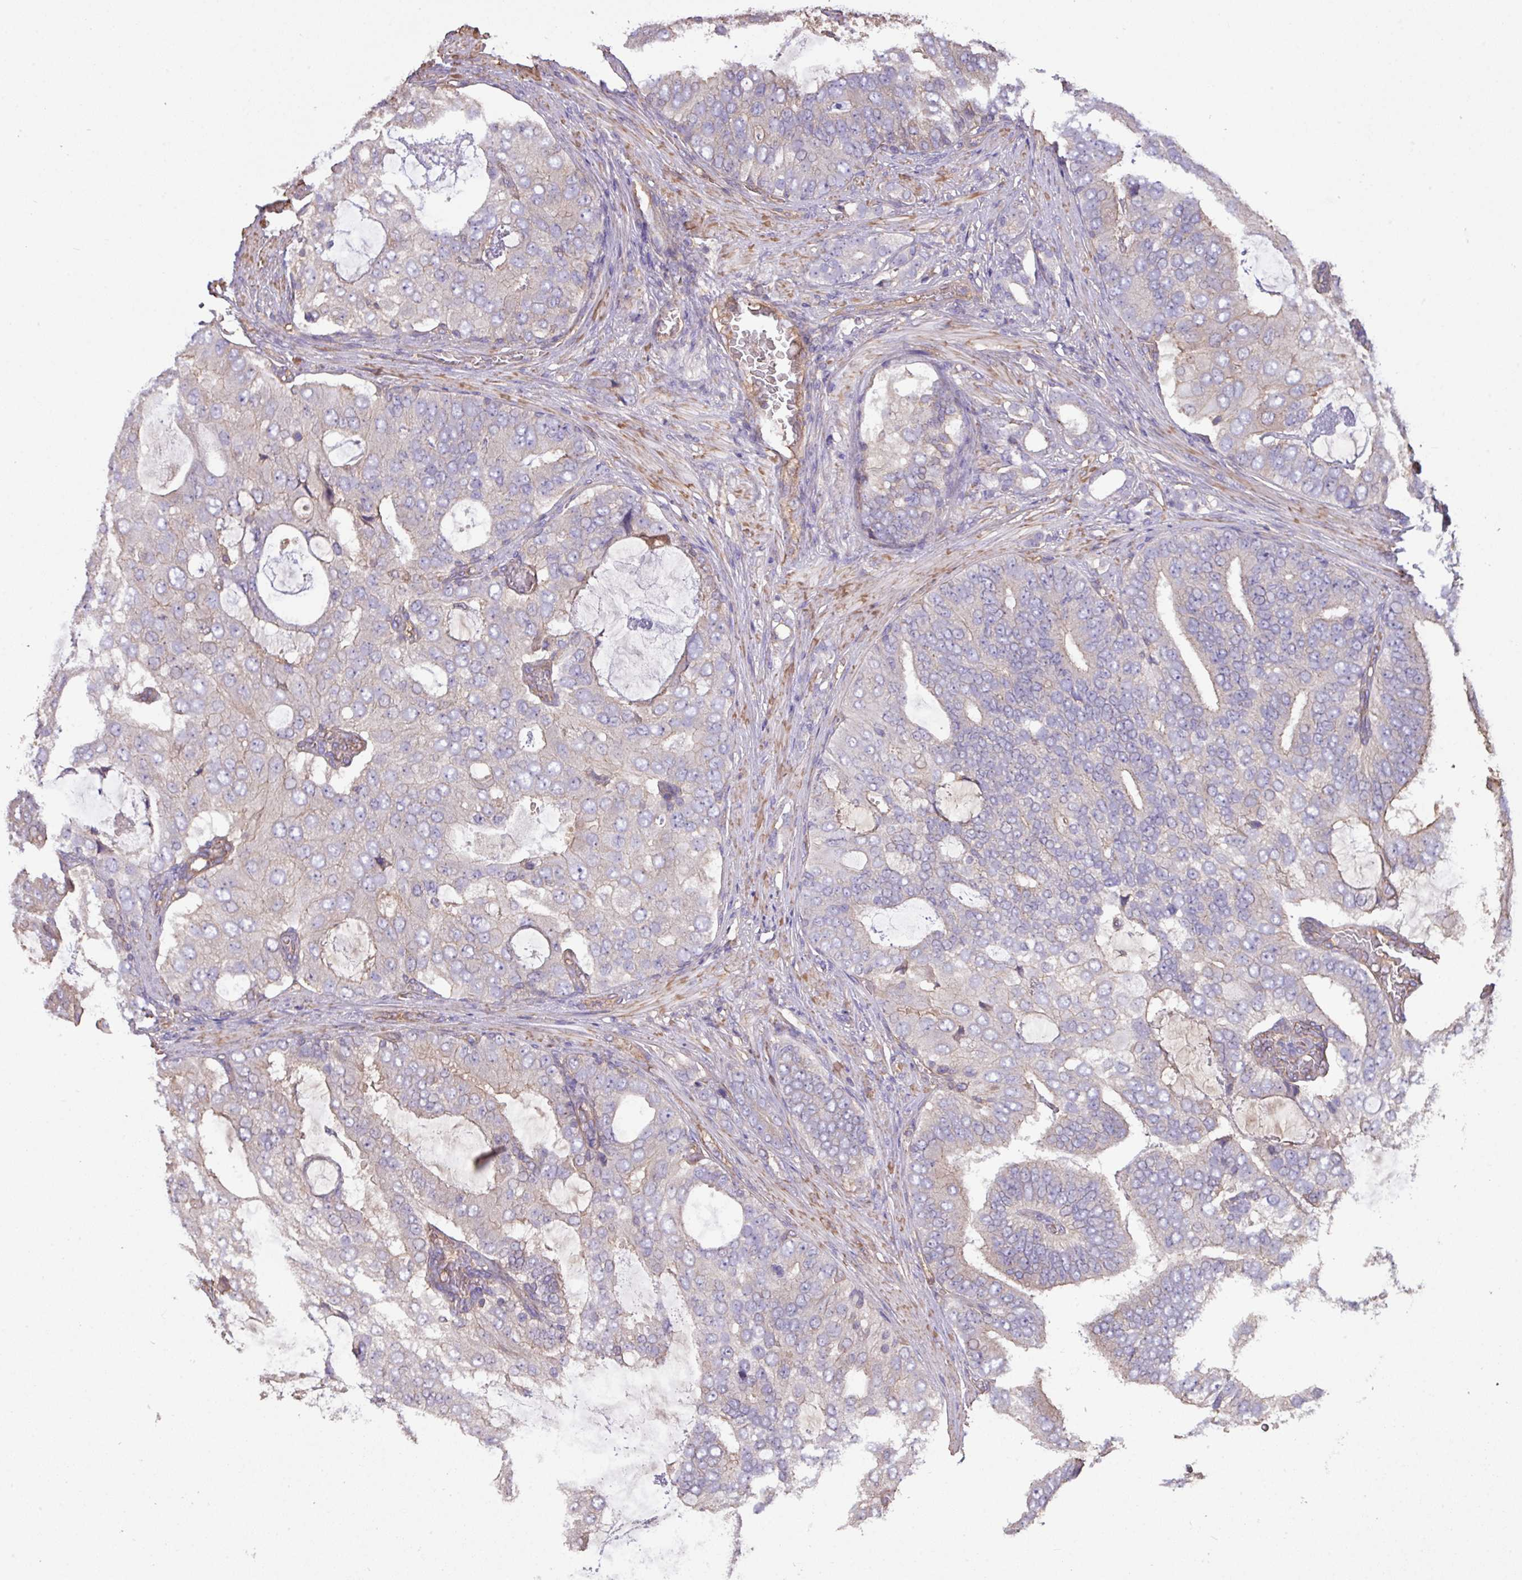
{"staining": {"intensity": "negative", "quantity": "none", "location": "none"}, "tissue": "prostate cancer", "cell_type": "Tumor cells", "image_type": "cancer", "snomed": [{"axis": "morphology", "description": "Adenocarcinoma, High grade"}, {"axis": "topography", "description": "Prostate"}], "caption": "IHC of human high-grade adenocarcinoma (prostate) displays no positivity in tumor cells.", "gene": "CALML4", "patient": {"sex": "male", "age": 55}}